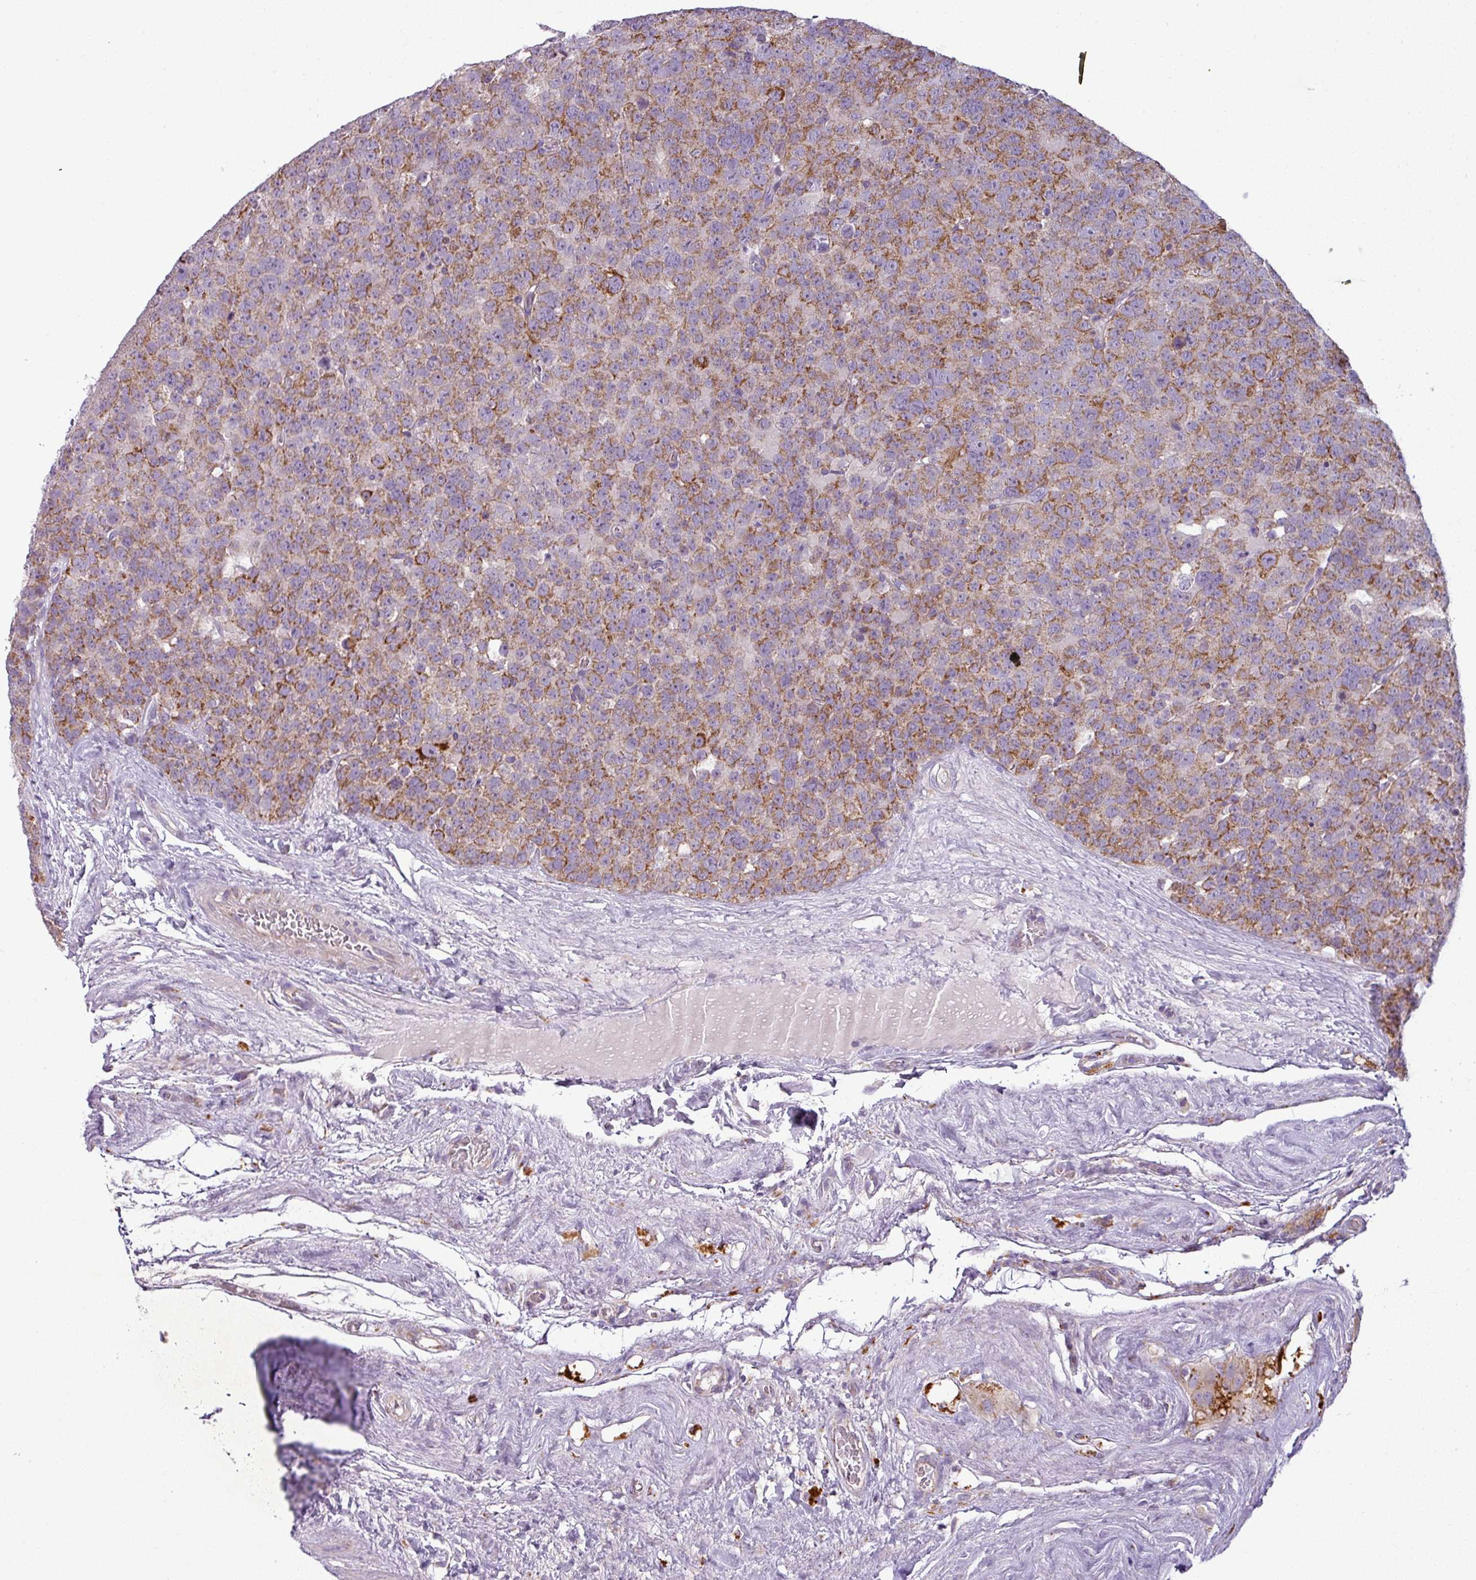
{"staining": {"intensity": "moderate", "quantity": ">75%", "location": "cytoplasmic/membranous"}, "tissue": "testis cancer", "cell_type": "Tumor cells", "image_type": "cancer", "snomed": [{"axis": "morphology", "description": "Seminoma, NOS"}, {"axis": "topography", "description": "Testis"}], "caption": "This micrograph displays testis cancer (seminoma) stained with immunohistochemistry to label a protein in brown. The cytoplasmic/membranous of tumor cells show moderate positivity for the protein. Nuclei are counter-stained blue.", "gene": "PNMA6A", "patient": {"sex": "male", "age": 71}}